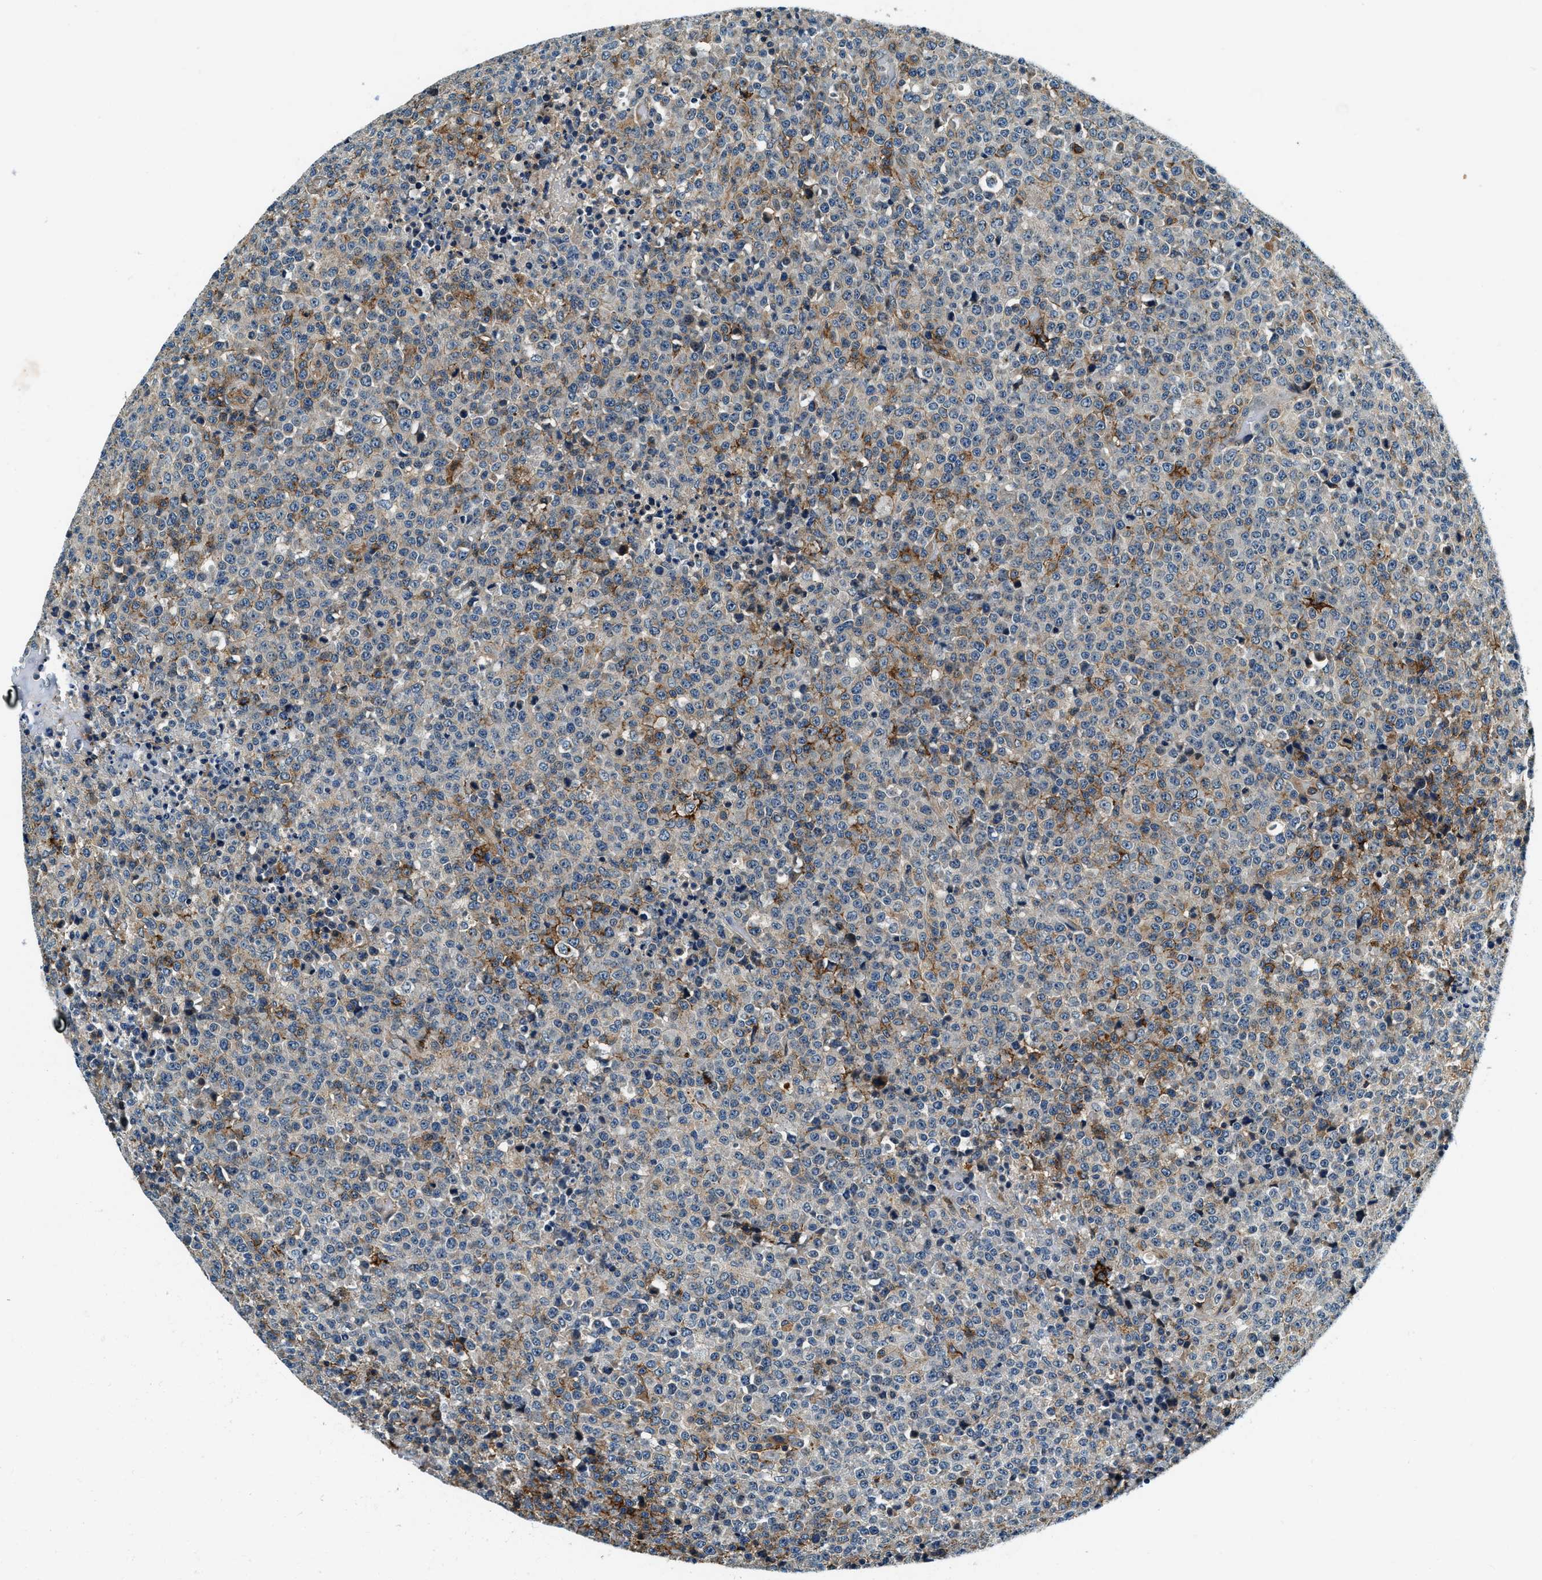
{"staining": {"intensity": "moderate", "quantity": "<25%", "location": "cytoplasmic/membranous"}, "tissue": "lymphoma", "cell_type": "Tumor cells", "image_type": "cancer", "snomed": [{"axis": "morphology", "description": "Malignant lymphoma, non-Hodgkin's type, High grade"}, {"axis": "topography", "description": "Lymph node"}], "caption": "Brown immunohistochemical staining in human malignant lymphoma, non-Hodgkin's type (high-grade) reveals moderate cytoplasmic/membranous expression in approximately <25% of tumor cells.", "gene": "C2orf66", "patient": {"sex": "male", "age": 13}}